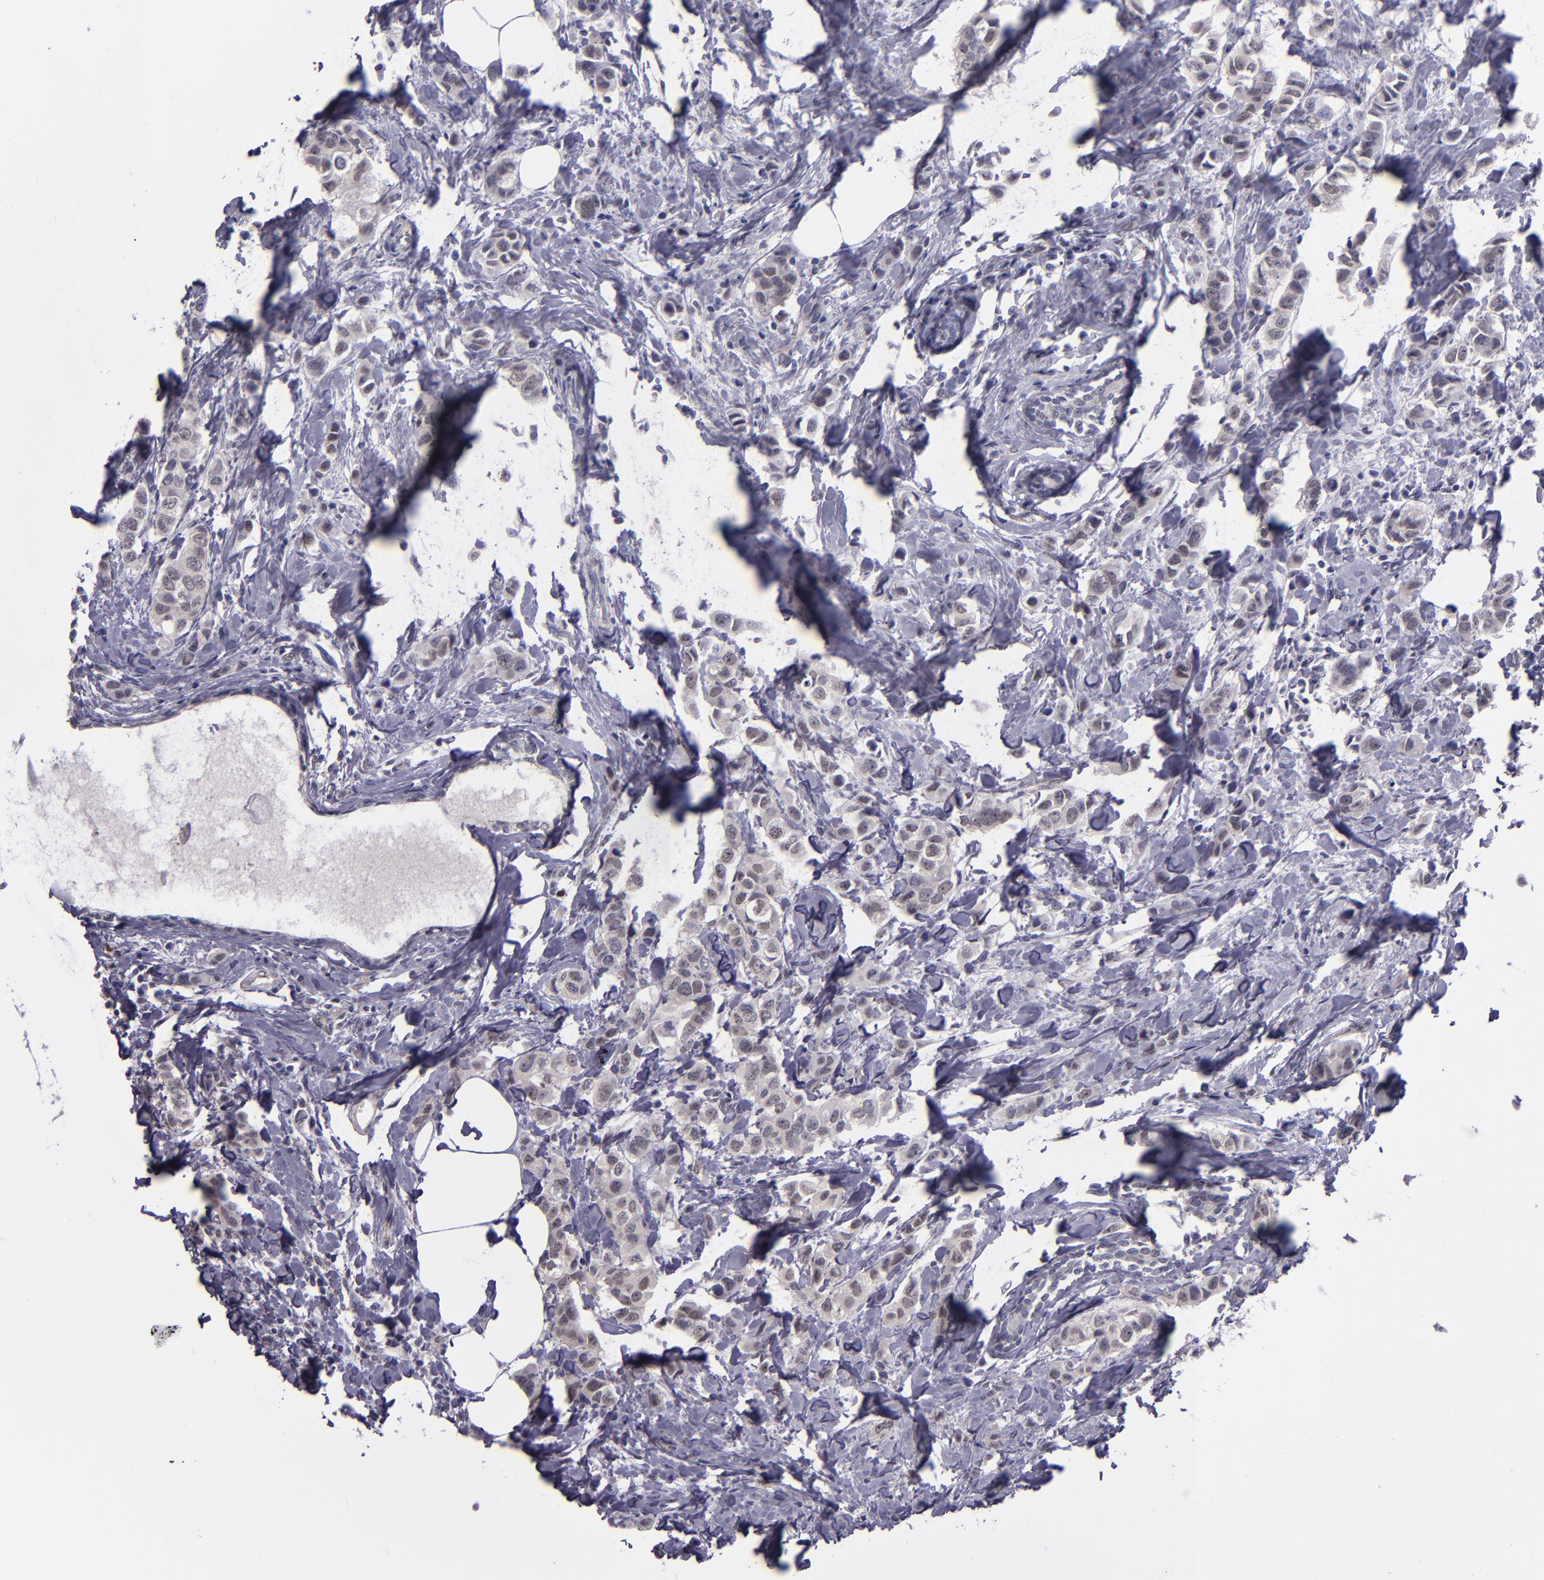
{"staining": {"intensity": "weak", "quantity": "25%-75%", "location": "nuclear"}, "tissue": "breast cancer", "cell_type": "Tumor cells", "image_type": "cancer", "snomed": [{"axis": "morphology", "description": "Normal tissue, NOS"}, {"axis": "morphology", "description": "Duct carcinoma"}, {"axis": "topography", "description": "Breast"}], "caption": "Protein staining shows weak nuclear staining in approximately 25%-75% of tumor cells in breast cancer.", "gene": "CEBPE", "patient": {"sex": "female", "age": 50}}